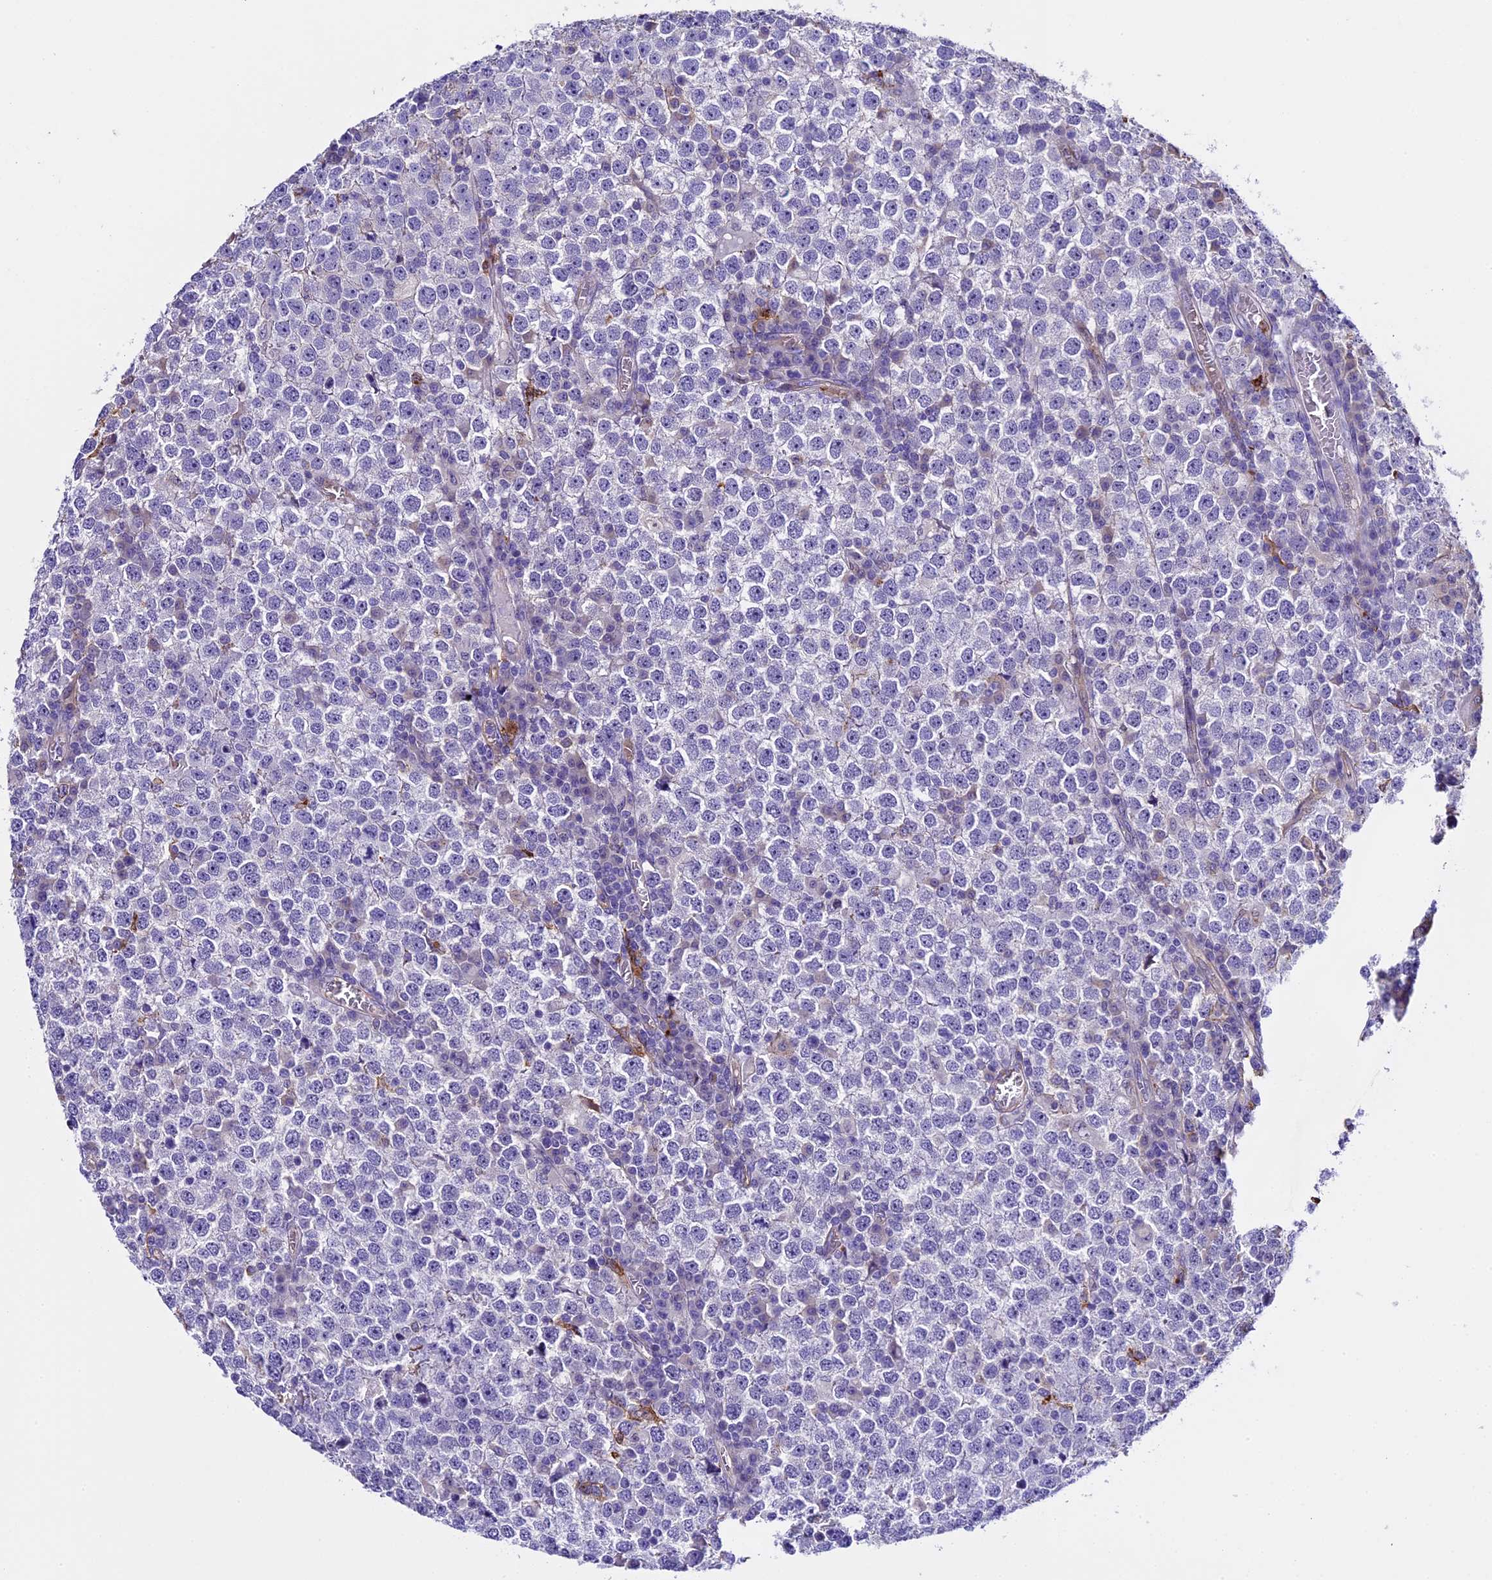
{"staining": {"intensity": "negative", "quantity": "none", "location": "none"}, "tissue": "testis cancer", "cell_type": "Tumor cells", "image_type": "cancer", "snomed": [{"axis": "morphology", "description": "Seminoma, NOS"}, {"axis": "topography", "description": "Testis"}], "caption": "Tumor cells are negative for protein expression in human testis cancer. (DAB IHC, high magnification).", "gene": "NOD2", "patient": {"sex": "male", "age": 65}}